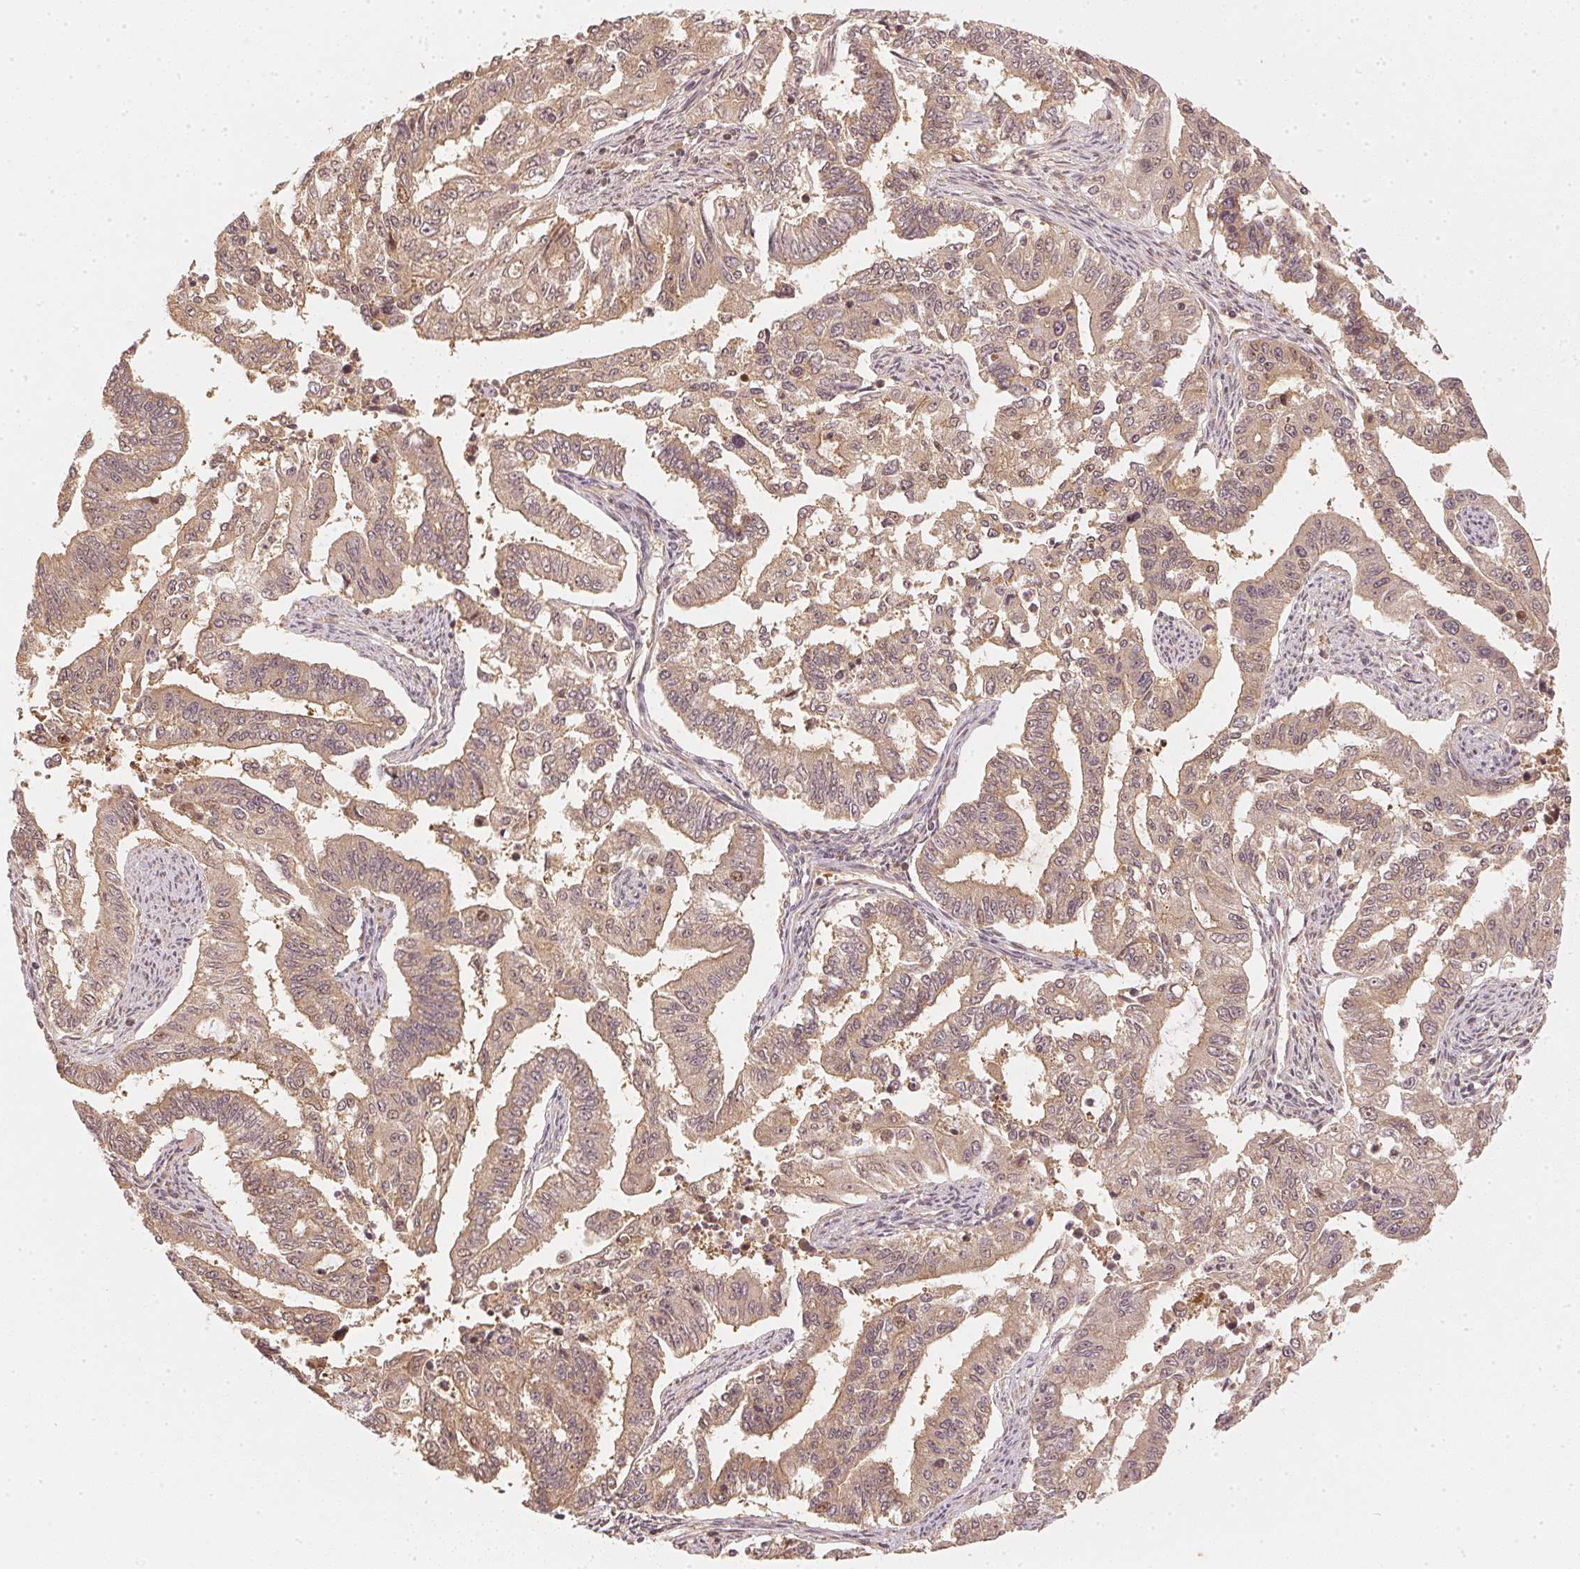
{"staining": {"intensity": "weak", "quantity": ">75%", "location": "cytoplasmic/membranous,nuclear"}, "tissue": "endometrial cancer", "cell_type": "Tumor cells", "image_type": "cancer", "snomed": [{"axis": "morphology", "description": "Adenocarcinoma, NOS"}, {"axis": "topography", "description": "Uterus"}], "caption": "Weak cytoplasmic/membranous and nuclear protein staining is appreciated in approximately >75% of tumor cells in endometrial adenocarcinoma.", "gene": "UBE2L3", "patient": {"sex": "female", "age": 59}}